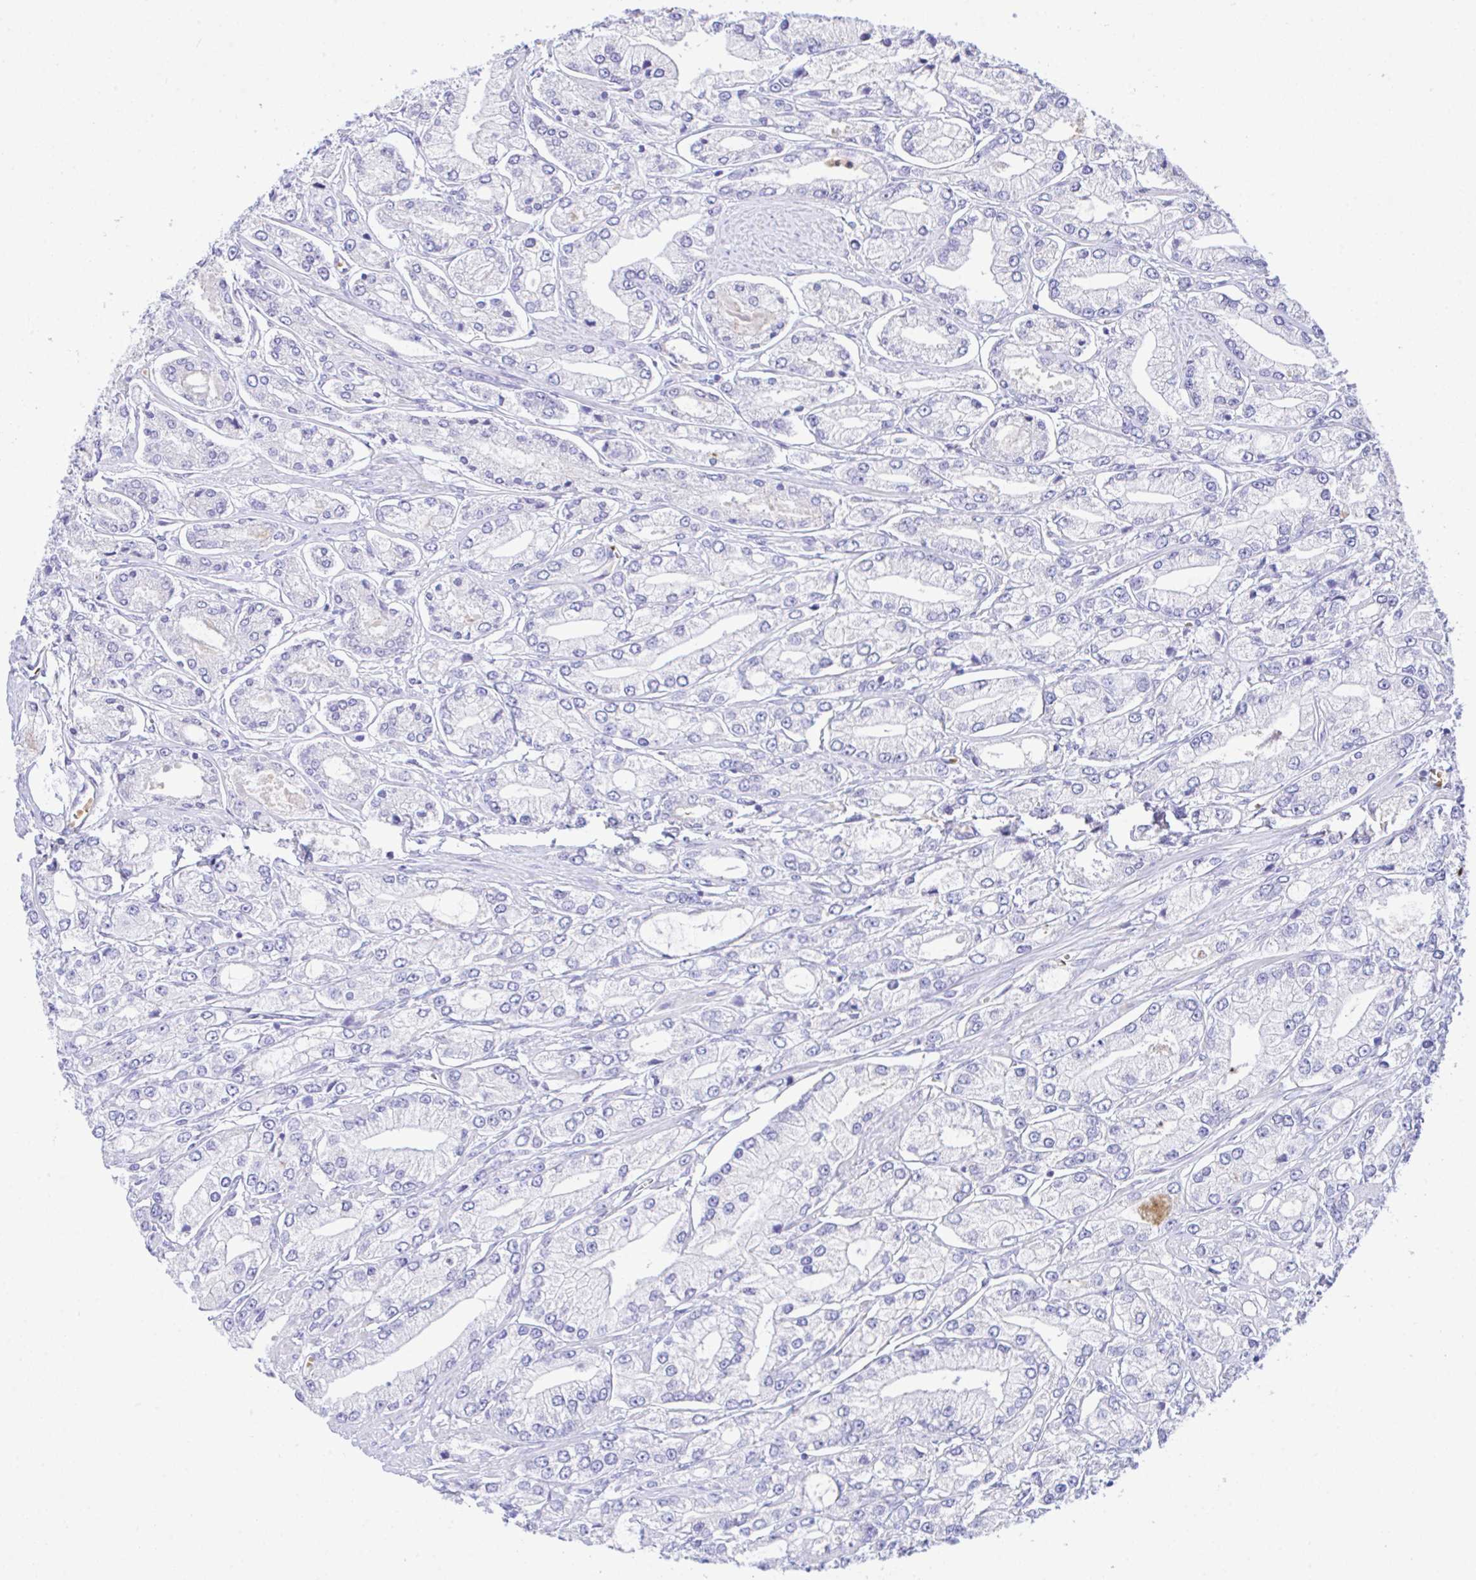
{"staining": {"intensity": "negative", "quantity": "none", "location": "none"}, "tissue": "prostate cancer", "cell_type": "Tumor cells", "image_type": "cancer", "snomed": [{"axis": "morphology", "description": "Adenocarcinoma, High grade"}, {"axis": "topography", "description": "Prostate"}], "caption": "Immunohistochemistry image of neoplastic tissue: human adenocarcinoma (high-grade) (prostate) stained with DAB (3,3'-diaminobenzidine) shows no significant protein positivity in tumor cells.", "gene": "ZNF221", "patient": {"sex": "male", "age": 66}}